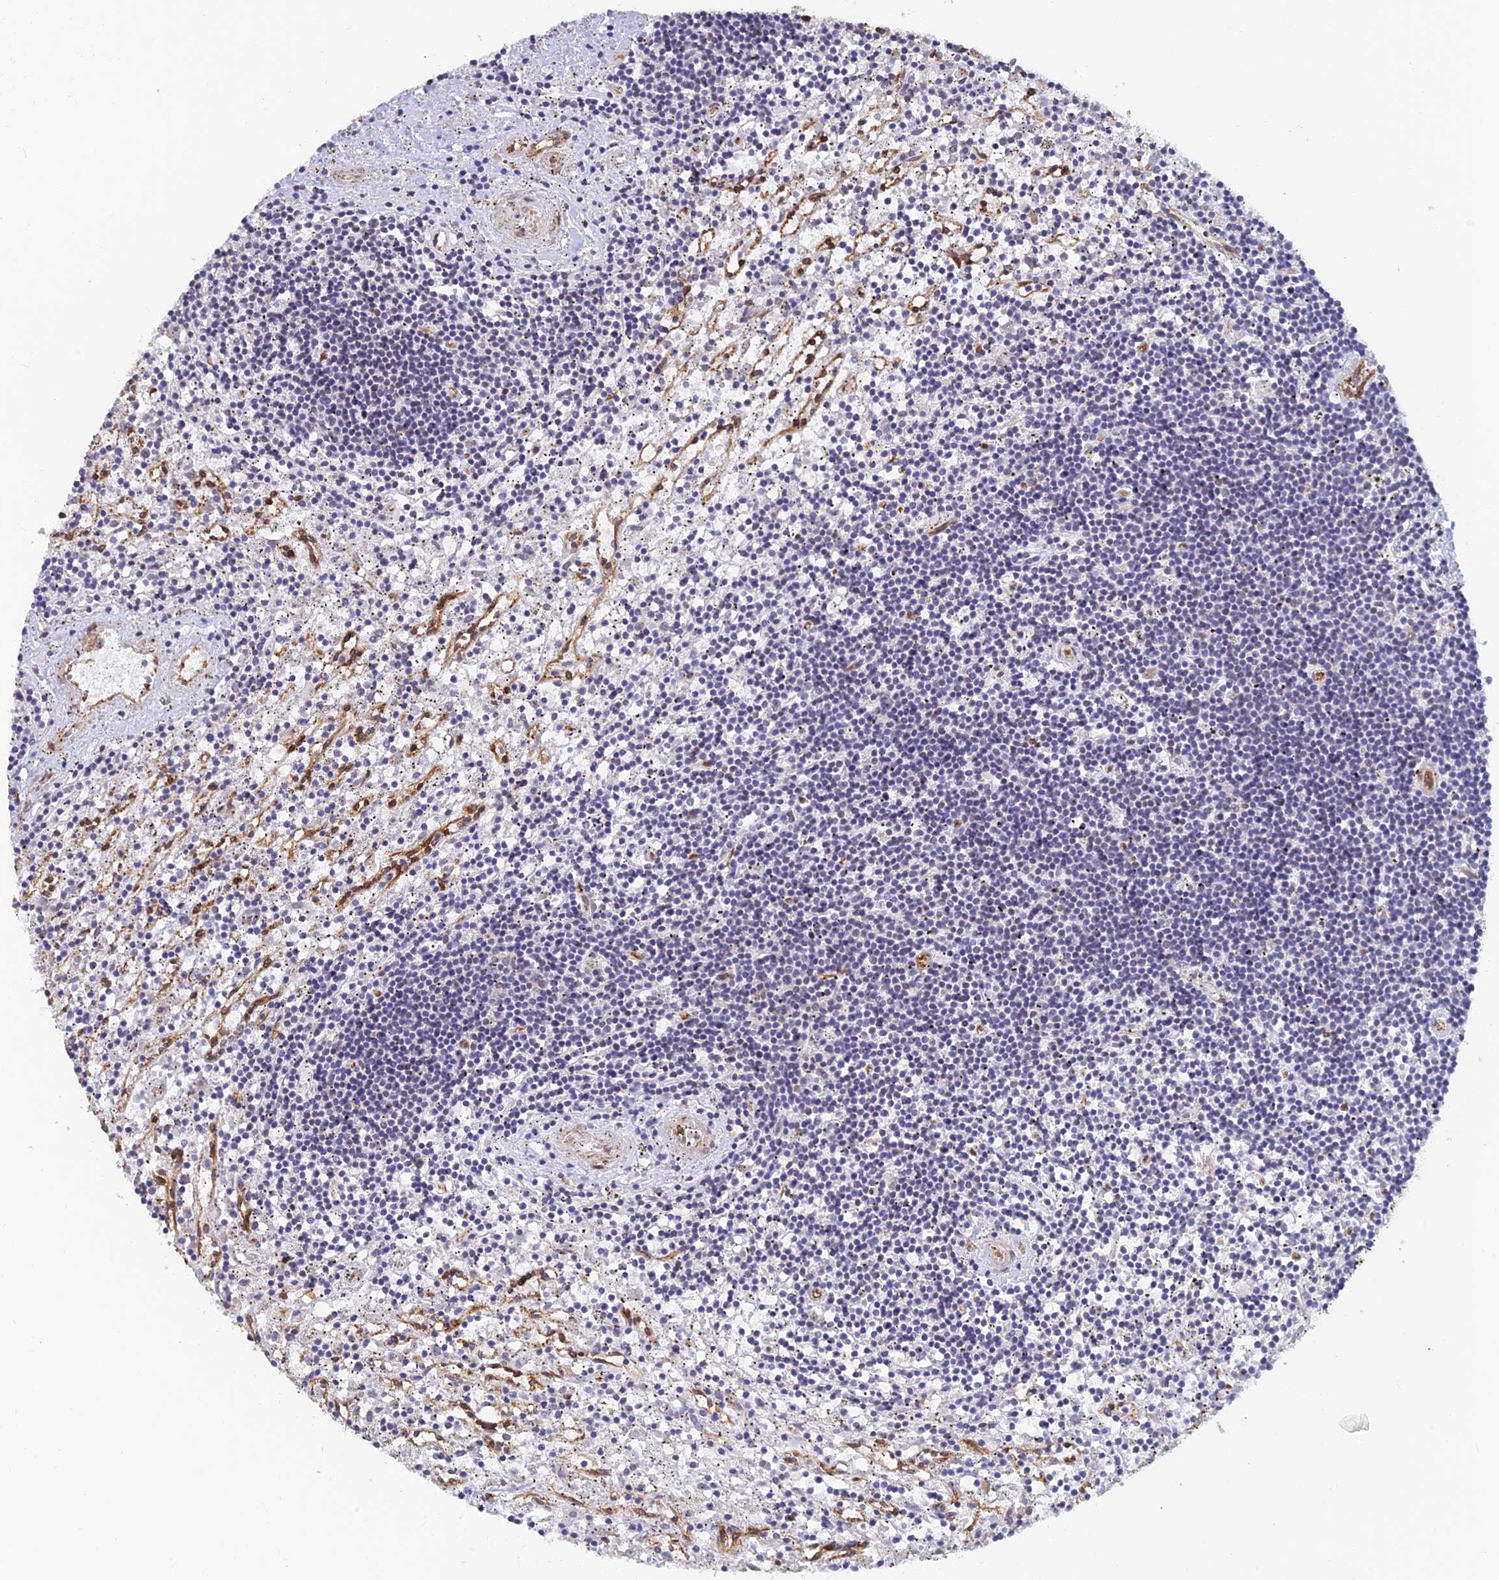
{"staining": {"intensity": "weak", "quantity": "<25%", "location": "cytoplasmic/membranous"}, "tissue": "lymphoma", "cell_type": "Tumor cells", "image_type": "cancer", "snomed": [{"axis": "morphology", "description": "Malignant lymphoma, non-Hodgkin's type, Low grade"}, {"axis": "topography", "description": "Spleen"}], "caption": "Tumor cells show no significant protein positivity in lymphoma.", "gene": "ALDH1L2", "patient": {"sex": "male", "age": 76}}